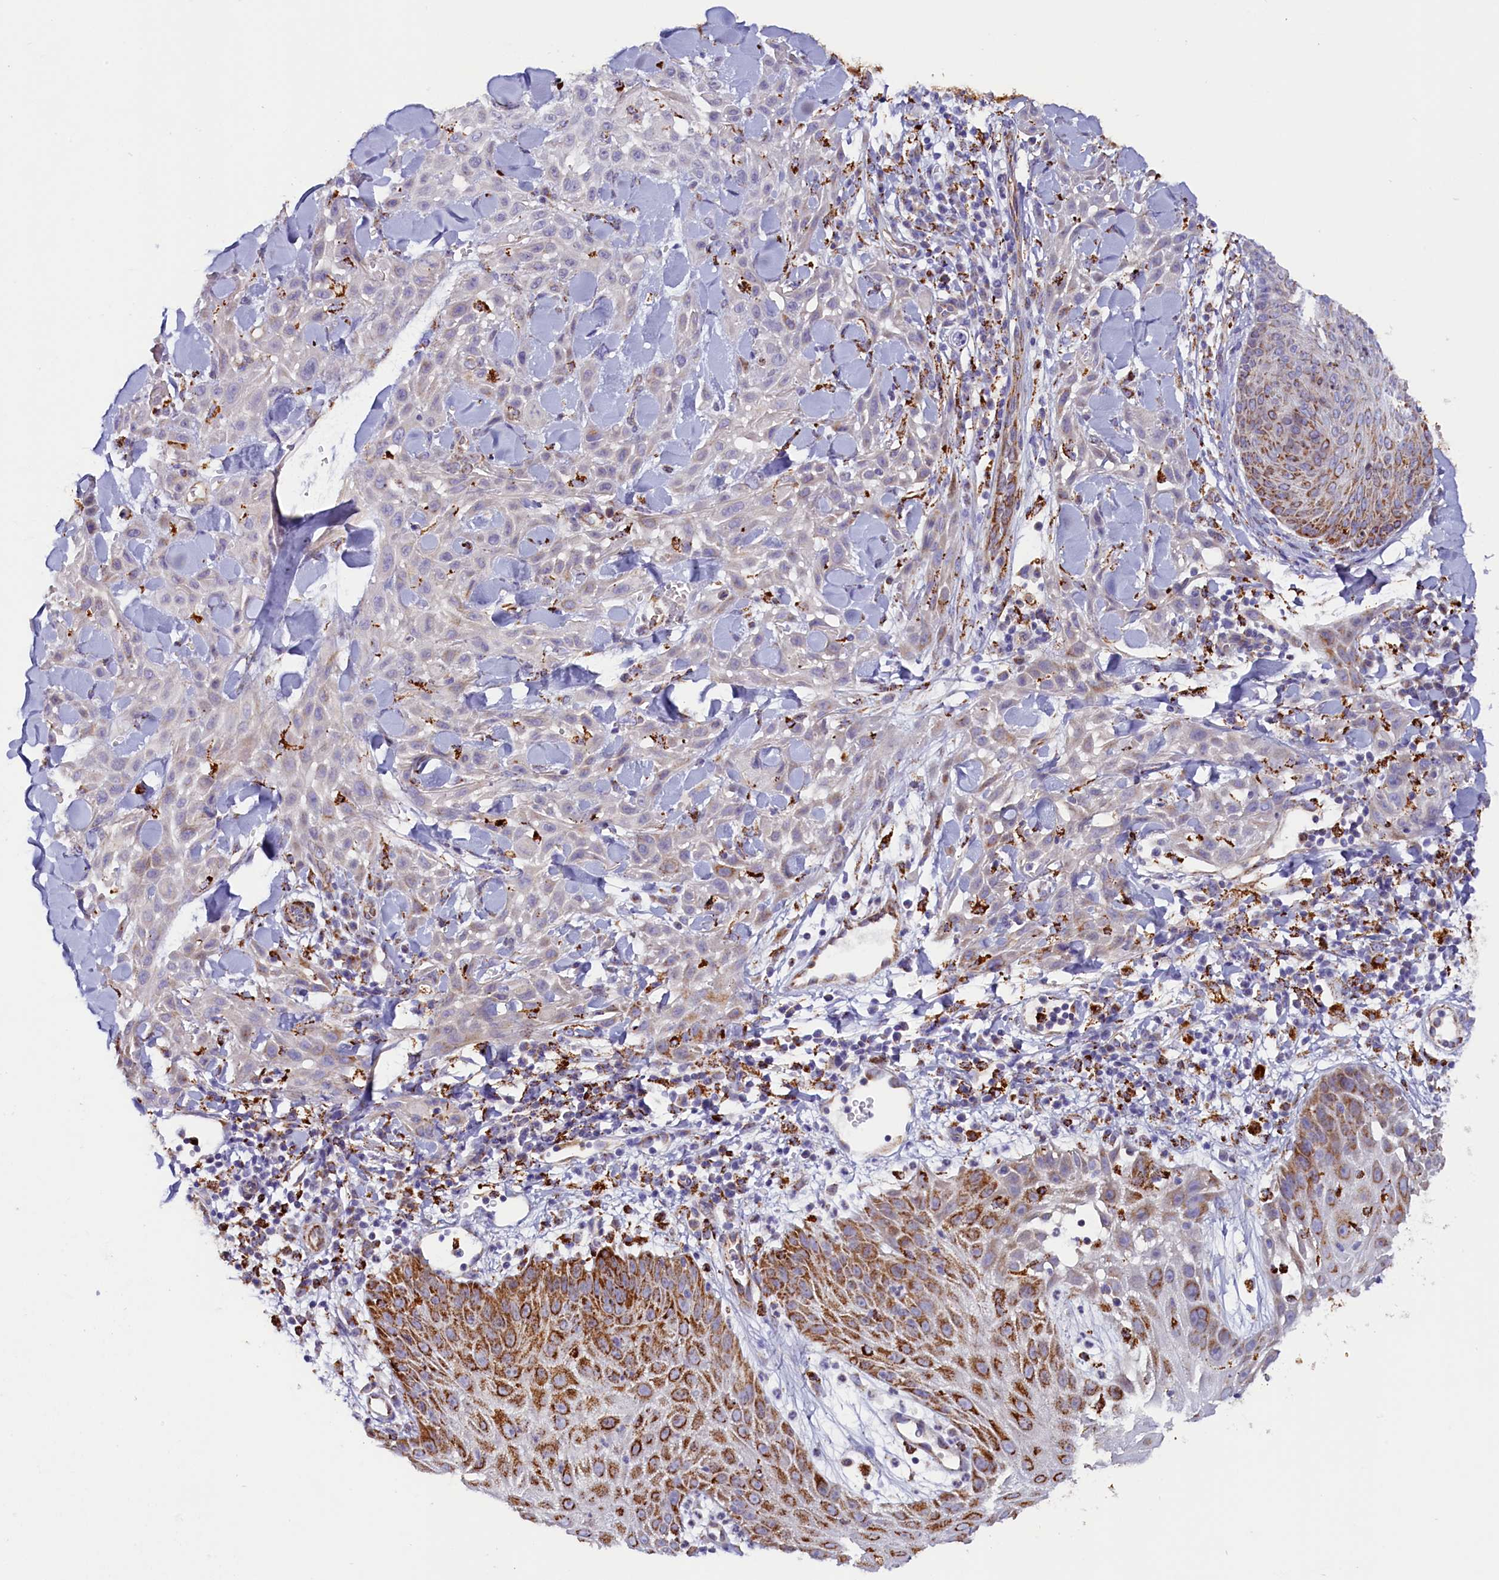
{"staining": {"intensity": "negative", "quantity": "none", "location": "none"}, "tissue": "skin cancer", "cell_type": "Tumor cells", "image_type": "cancer", "snomed": [{"axis": "morphology", "description": "Squamous cell carcinoma, NOS"}, {"axis": "topography", "description": "Skin"}], "caption": "Immunohistochemistry of skin squamous cell carcinoma reveals no positivity in tumor cells.", "gene": "AKTIP", "patient": {"sex": "male", "age": 24}}